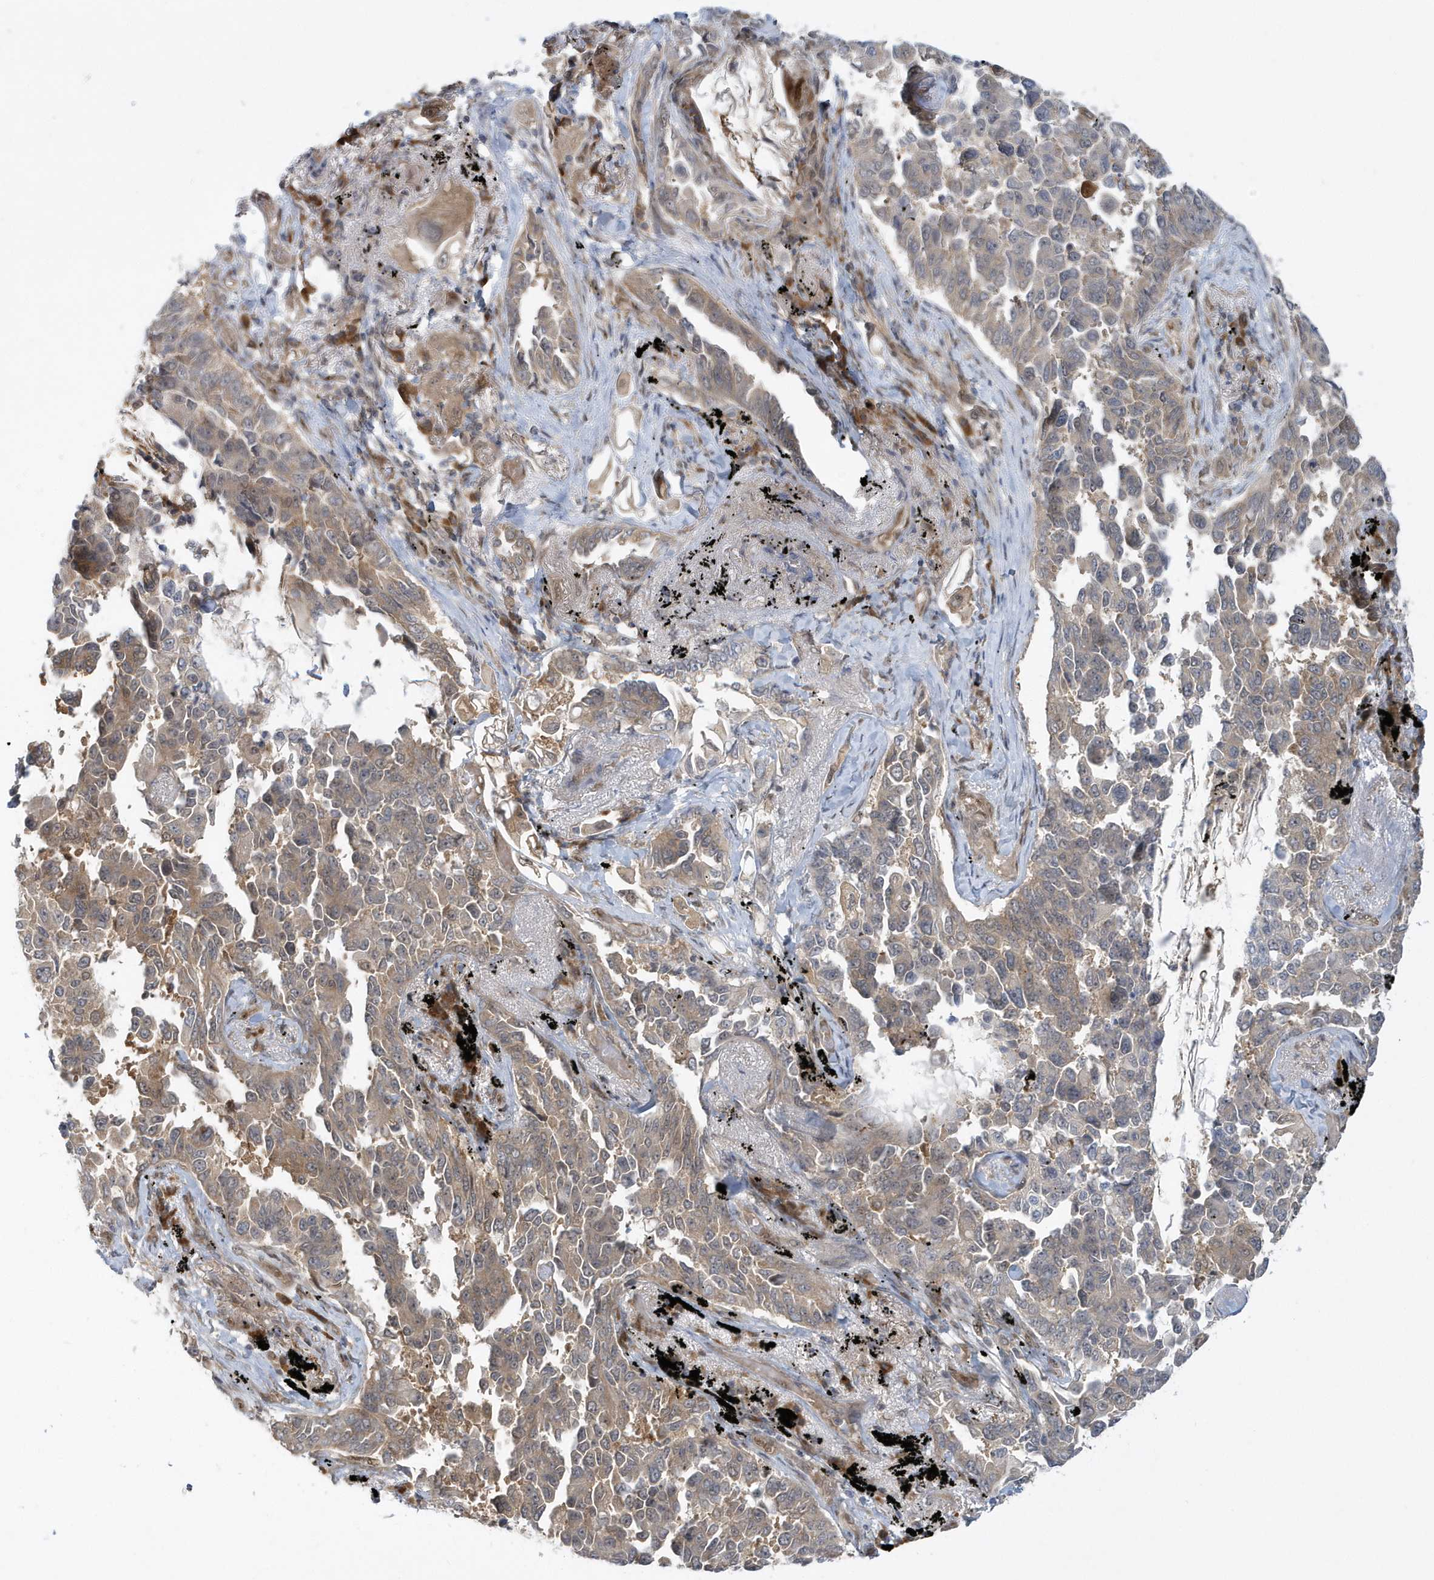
{"staining": {"intensity": "weak", "quantity": ">75%", "location": "cytoplasmic/membranous"}, "tissue": "lung cancer", "cell_type": "Tumor cells", "image_type": "cancer", "snomed": [{"axis": "morphology", "description": "Adenocarcinoma, NOS"}, {"axis": "topography", "description": "Lung"}], "caption": "Weak cytoplasmic/membranous positivity for a protein is appreciated in about >75% of tumor cells of lung adenocarcinoma using immunohistochemistry.", "gene": "ATG4A", "patient": {"sex": "female", "age": 67}}